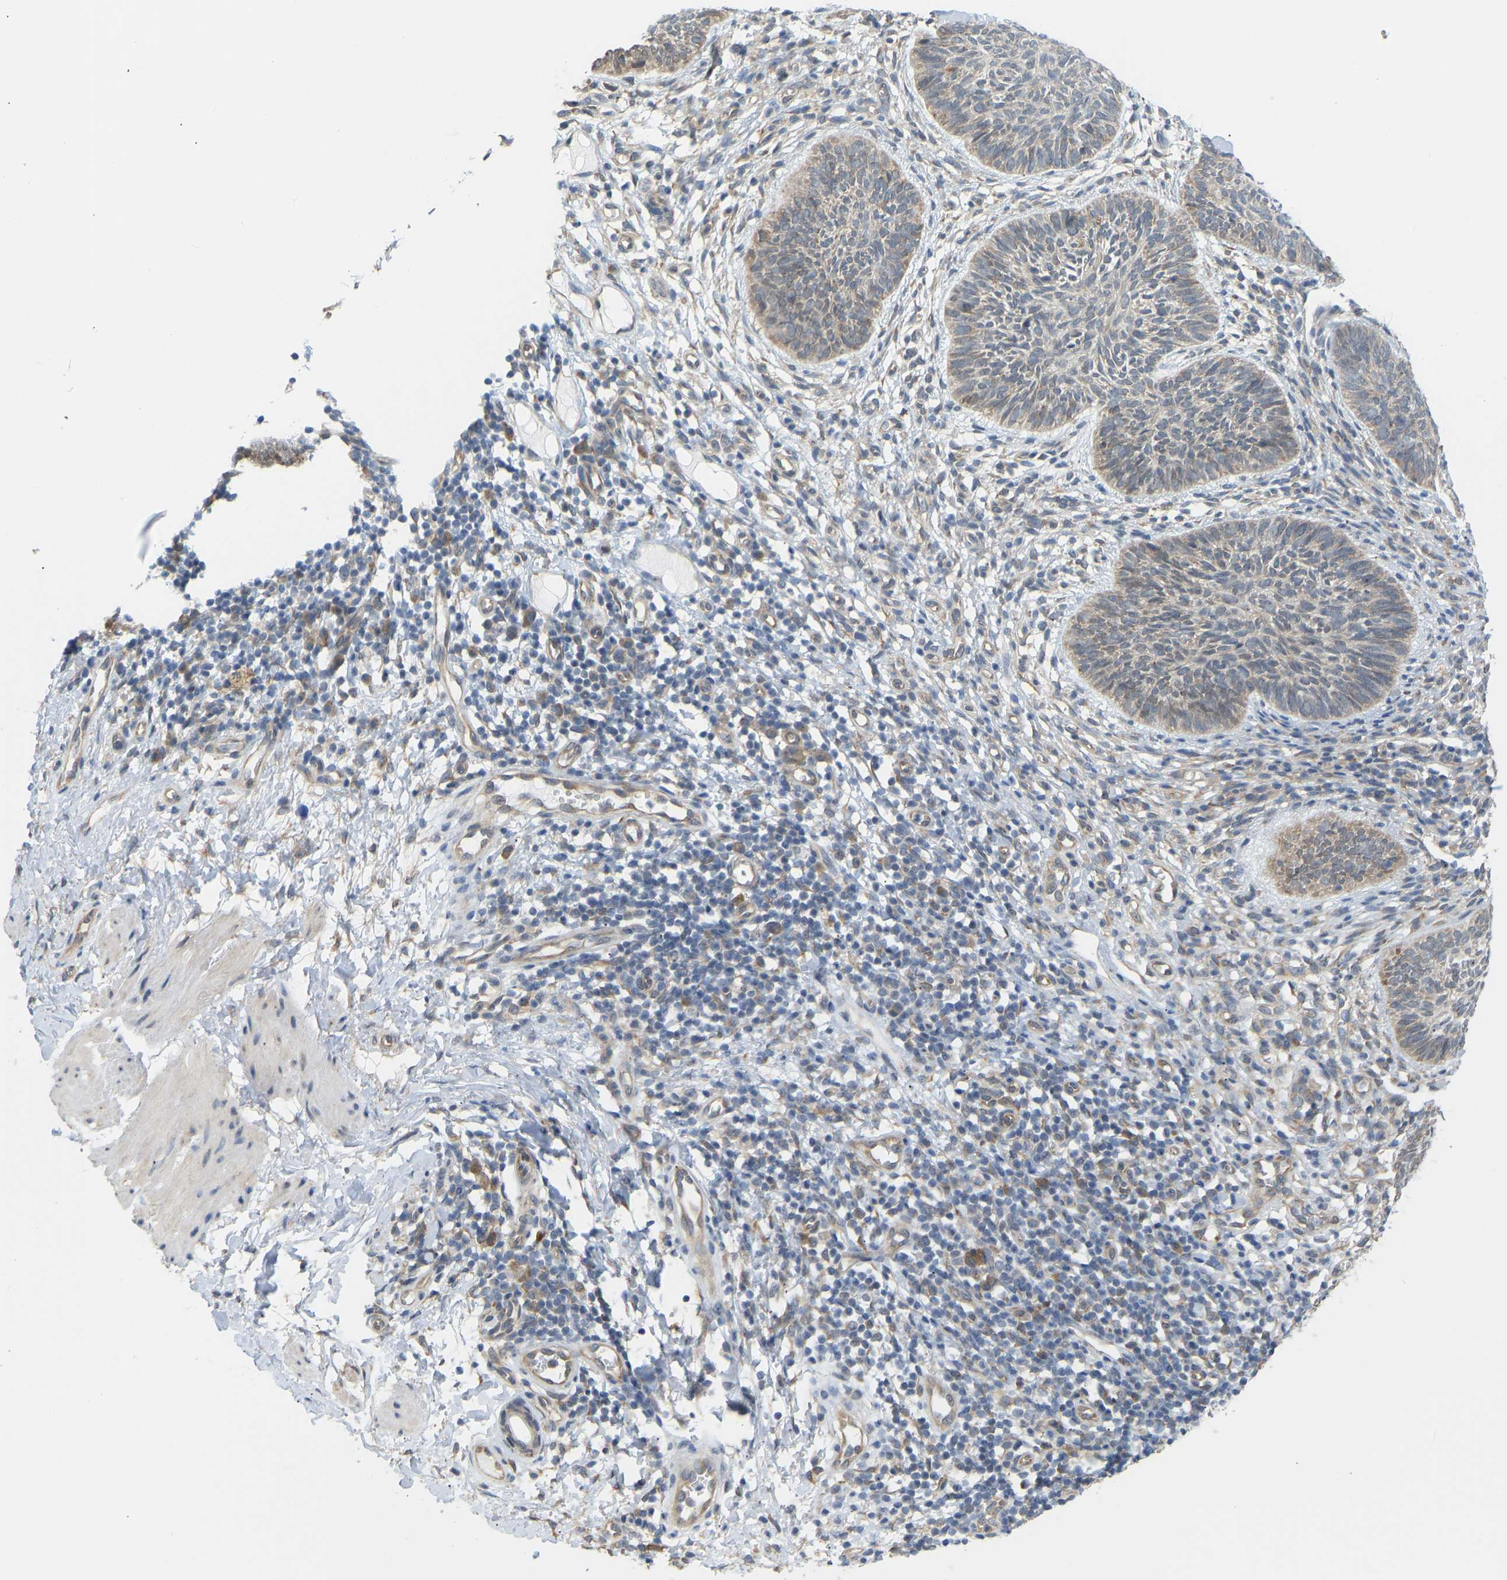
{"staining": {"intensity": "weak", "quantity": ">75%", "location": "cytoplasmic/membranous"}, "tissue": "skin cancer", "cell_type": "Tumor cells", "image_type": "cancer", "snomed": [{"axis": "morphology", "description": "Basal cell carcinoma"}, {"axis": "topography", "description": "Skin"}], "caption": "Skin cancer was stained to show a protein in brown. There is low levels of weak cytoplasmic/membranous positivity in approximately >75% of tumor cells. (DAB IHC, brown staining for protein, blue staining for nuclei).", "gene": "BEND3", "patient": {"sex": "male", "age": 60}}